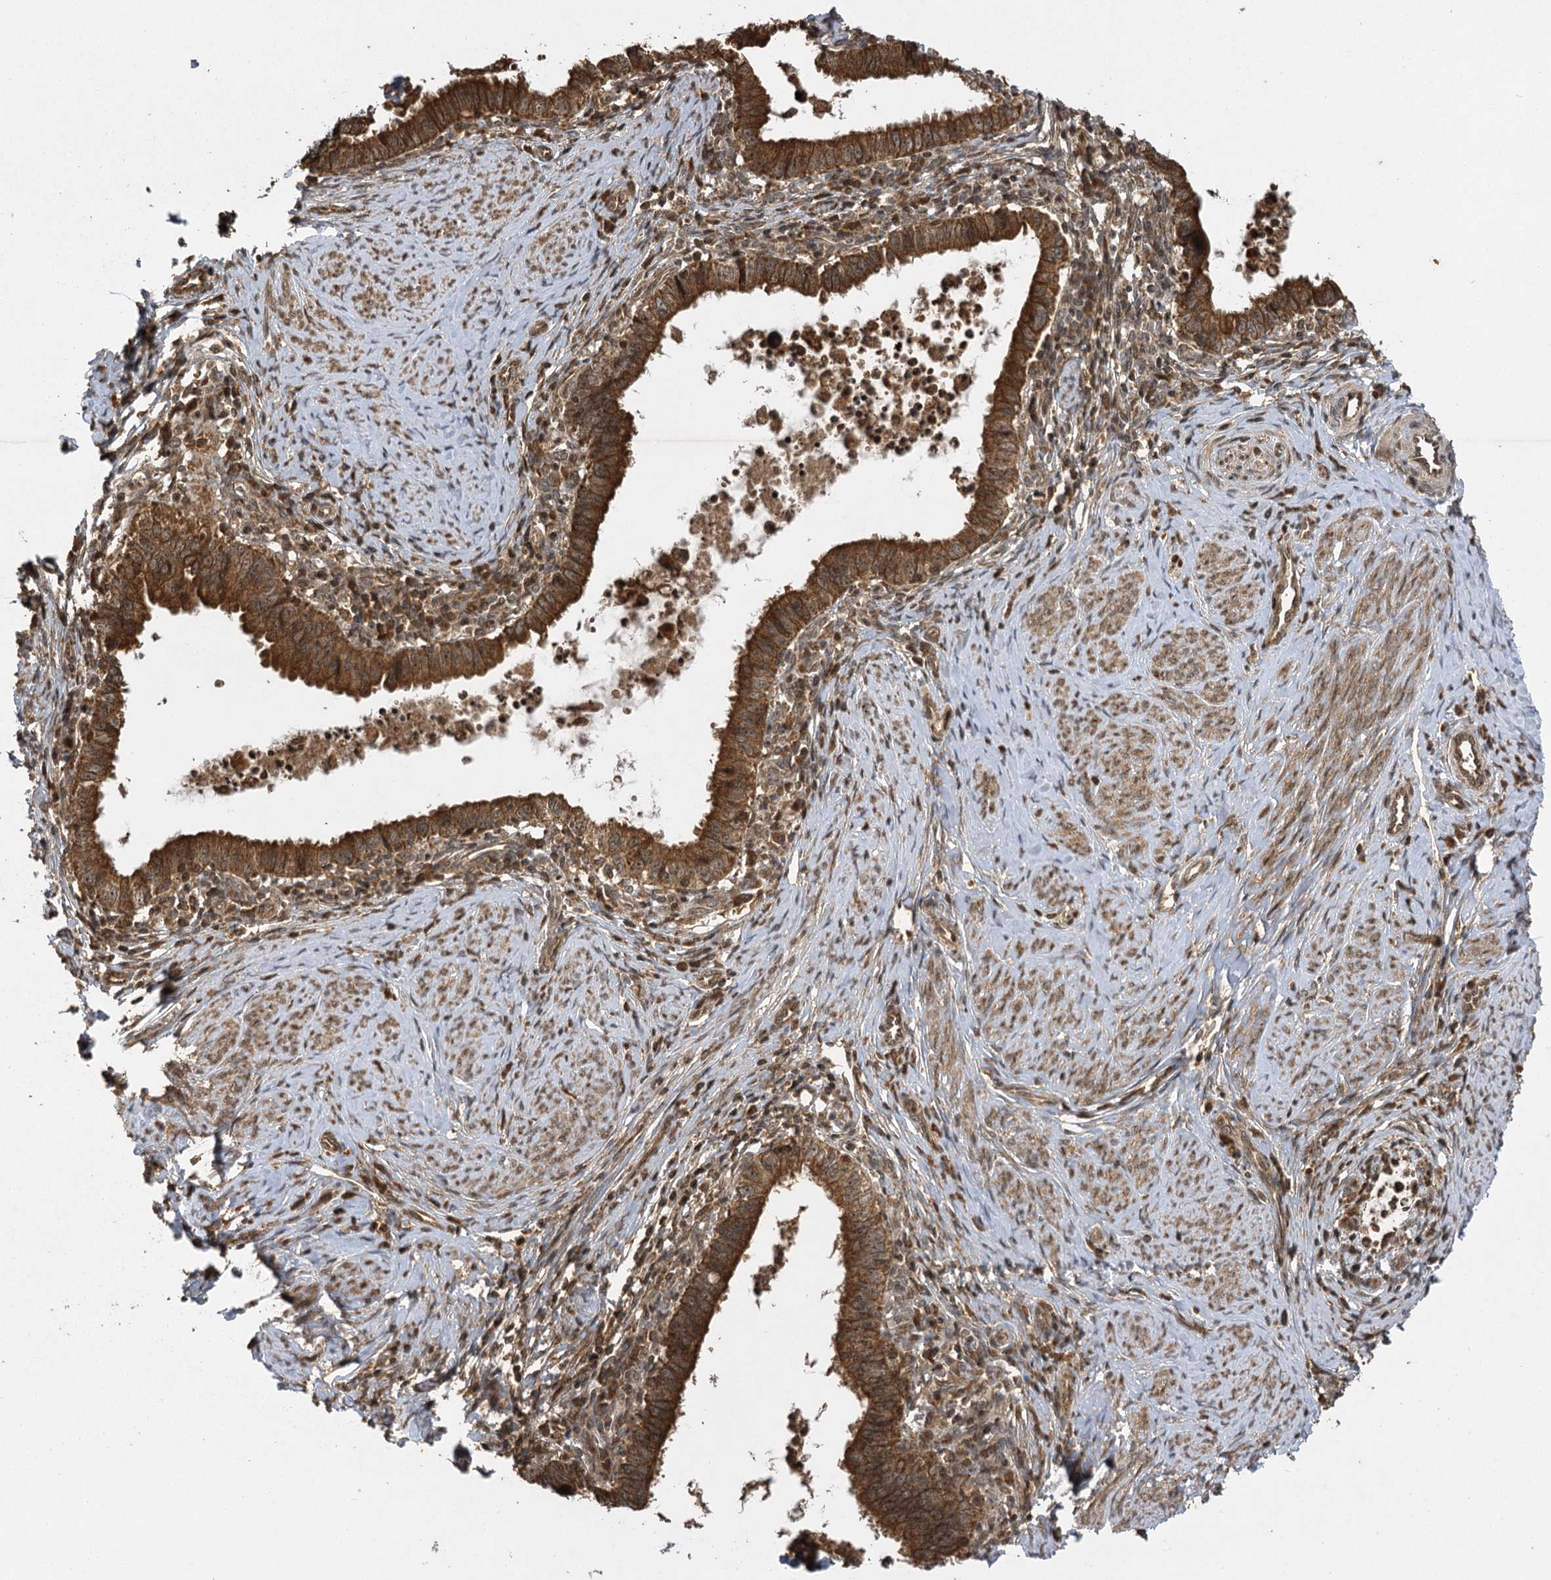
{"staining": {"intensity": "strong", "quantity": ">75%", "location": "cytoplasmic/membranous"}, "tissue": "cervical cancer", "cell_type": "Tumor cells", "image_type": "cancer", "snomed": [{"axis": "morphology", "description": "Adenocarcinoma, NOS"}, {"axis": "topography", "description": "Cervix"}], "caption": "High-power microscopy captured an IHC histopathology image of cervical adenocarcinoma, revealing strong cytoplasmic/membranous positivity in about >75% of tumor cells. Immunohistochemistry stains the protein in brown and the nuclei are stained blue.", "gene": "IL11RA", "patient": {"sex": "female", "age": 36}}